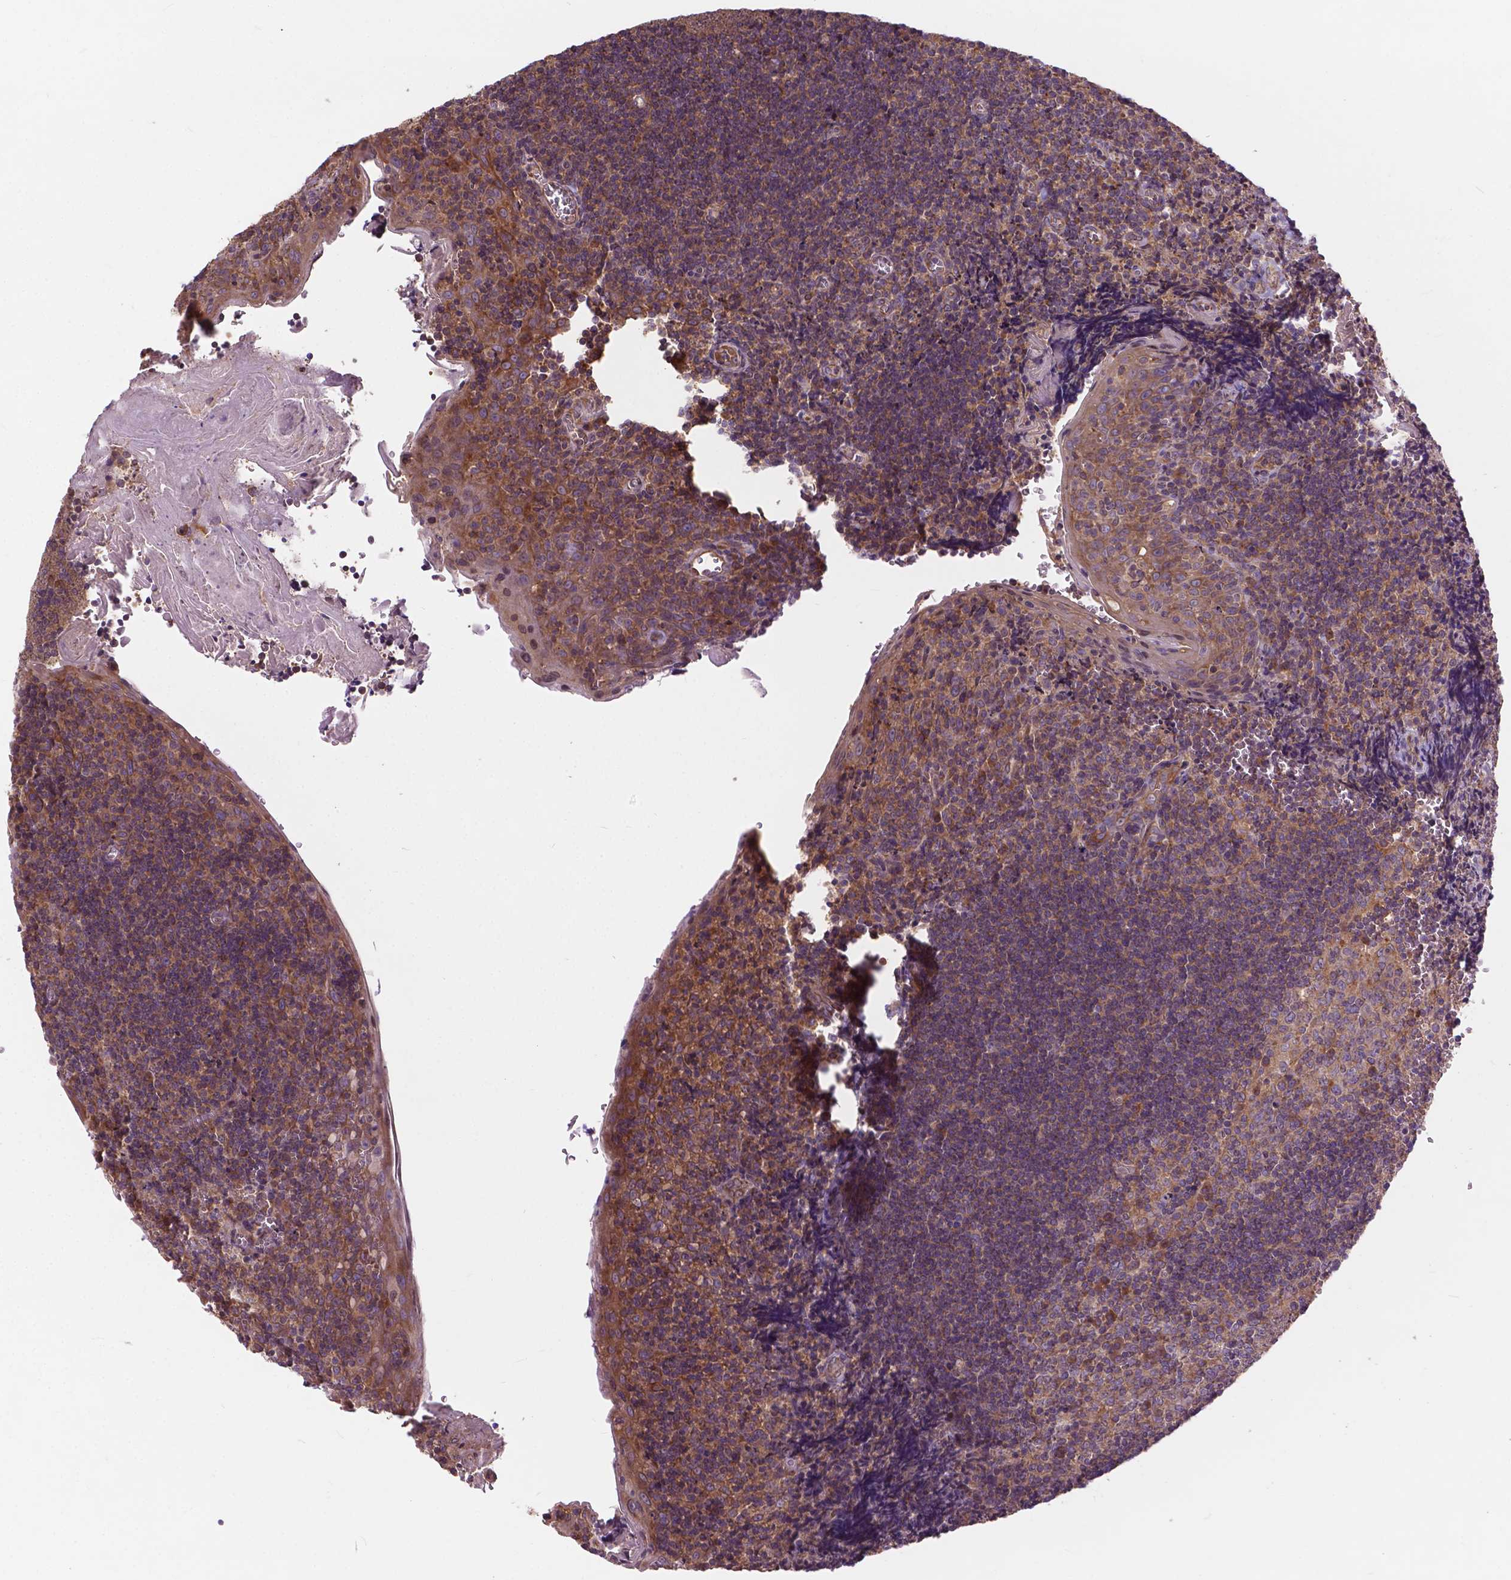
{"staining": {"intensity": "moderate", "quantity": ">75%", "location": "cytoplasmic/membranous"}, "tissue": "tonsil", "cell_type": "Germinal center cells", "image_type": "normal", "snomed": [{"axis": "morphology", "description": "Normal tissue, NOS"}, {"axis": "morphology", "description": "Inflammation, NOS"}, {"axis": "topography", "description": "Tonsil"}], "caption": "A histopathology image of human tonsil stained for a protein shows moderate cytoplasmic/membranous brown staining in germinal center cells. (DAB (3,3'-diaminobenzidine) IHC, brown staining for protein, blue staining for nuclei).", "gene": "MZT1", "patient": {"sex": "female", "age": 31}}